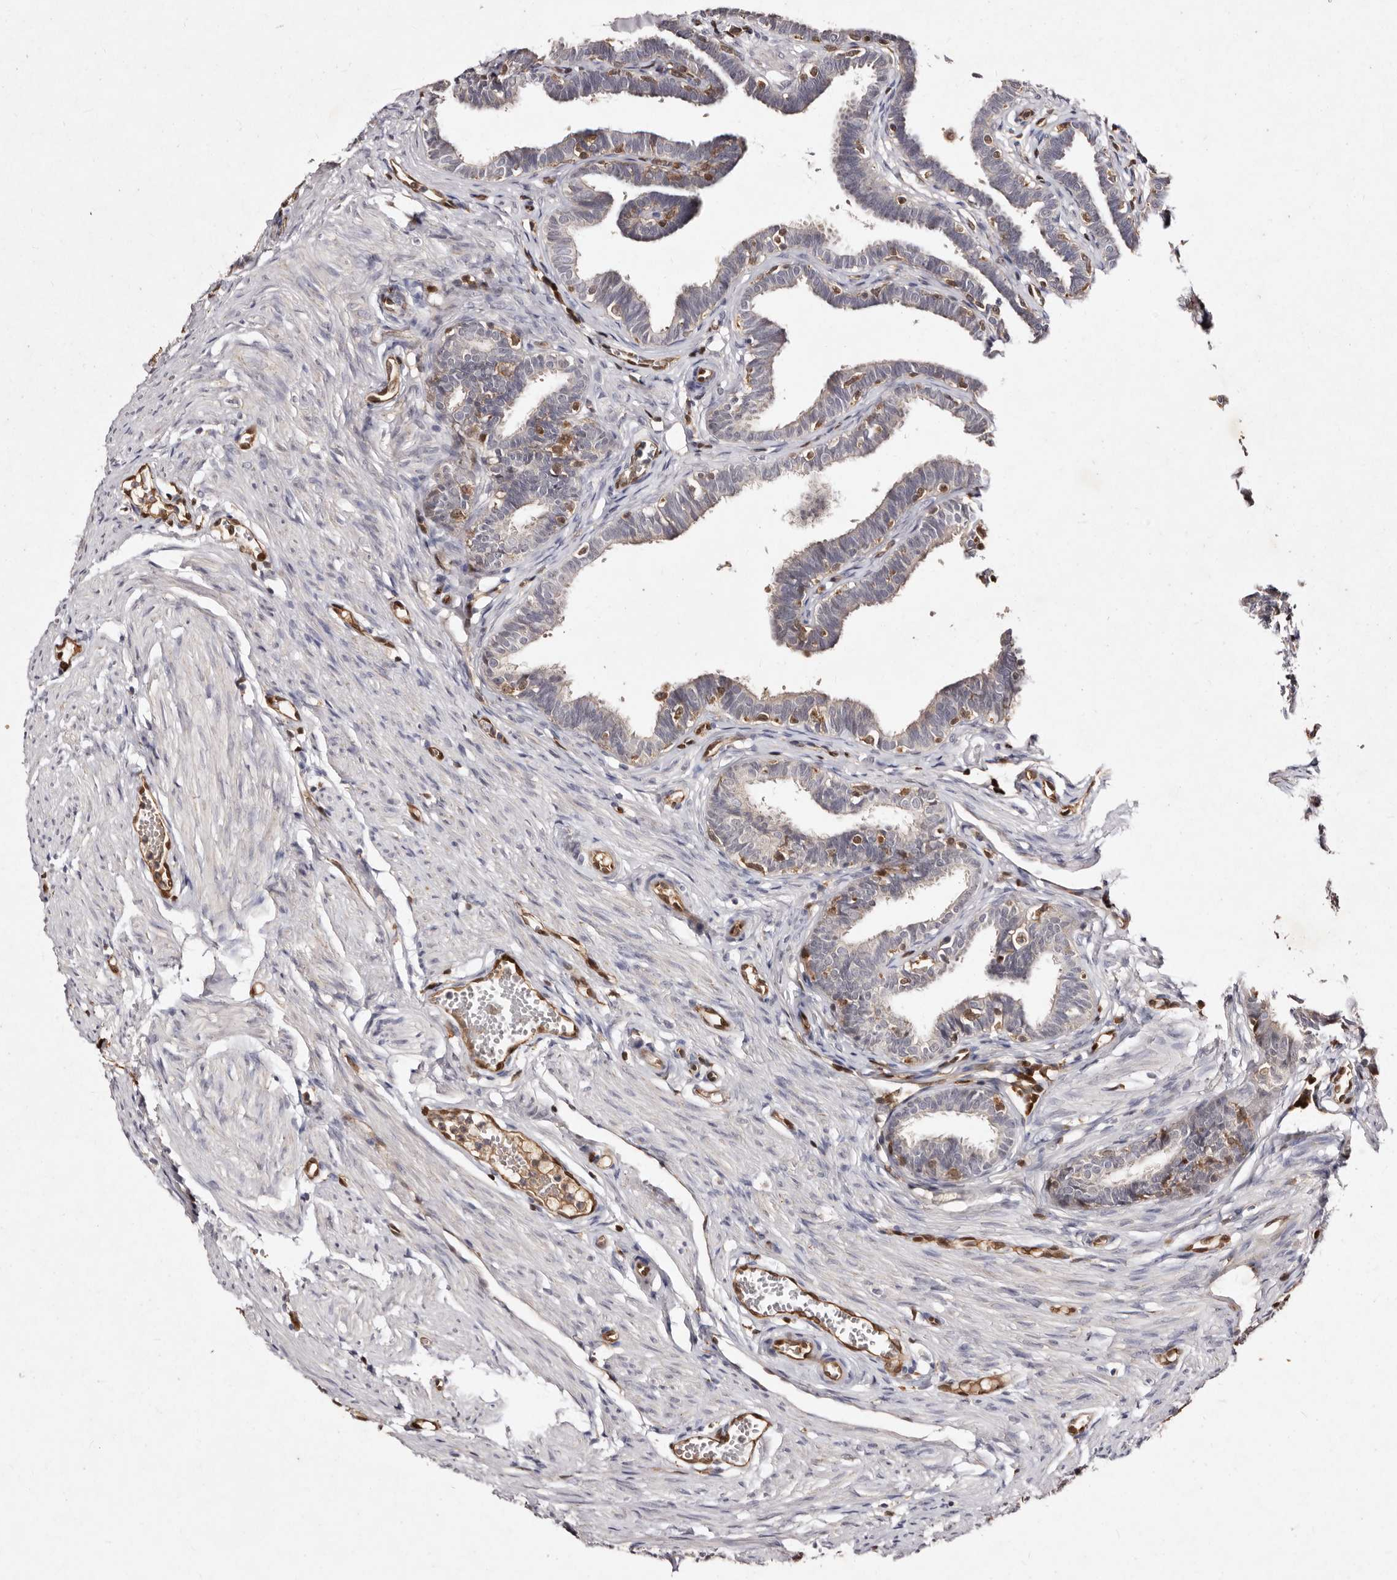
{"staining": {"intensity": "negative", "quantity": "none", "location": "none"}, "tissue": "fallopian tube", "cell_type": "Glandular cells", "image_type": "normal", "snomed": [{"axis": "morphology", "description": "Normal tissue, NOS"}, {"axis": "topography", "description": "Fallopian tube"}, {"axis": "topography", "description": "Ovary"}], "caption": "An immunohistochemistry micrograph of benign fallopian tube is shown. There is no staining in glandular cells of fallopian tube. (Stains: DAB IHC with hematoxylin counter stain, Microscopy: brightfield microscopy at high magnification).", "gene": "GIMAP4", "patient": {"sex": "female", "age": 23}}